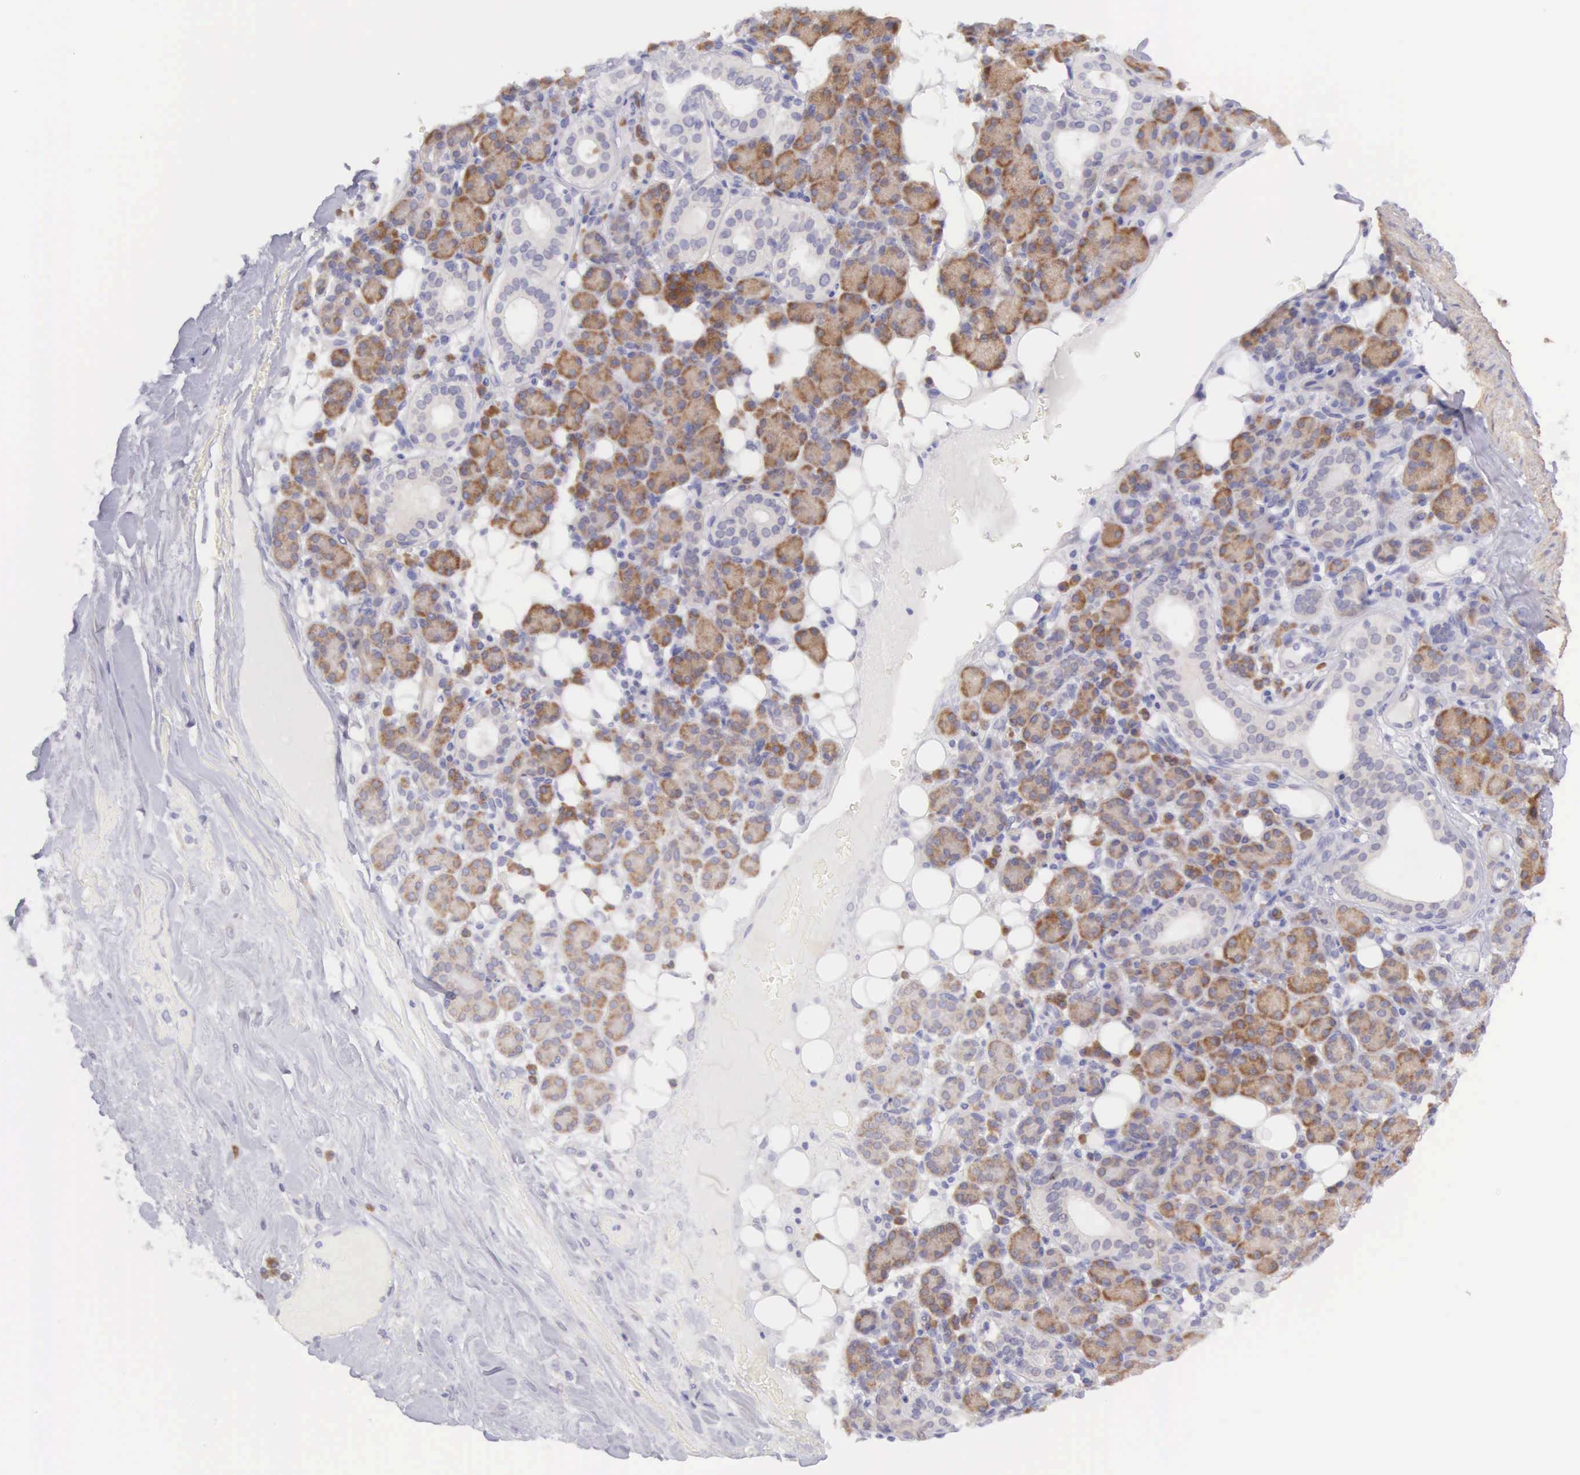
{"staining": {"intensity": "negative", "quantity": "none", "location": "none"}, "tissue": "skin cancer", "cell_type": "Tumor cells", "image_type": "cancer", "snomed": [{"axis": "morphology", "description": "Squamous cell carcinoma, NOS"}, {"axis": "topography", "description": "Skin"}], "caption": "This is an immunohistochemistry histopathology image of skin cancer (squamous cell carcinoma). There is no staining in tumor cells.", "gene": "ARFGAP3", "patient": {"sex": "male", "age": 84}}